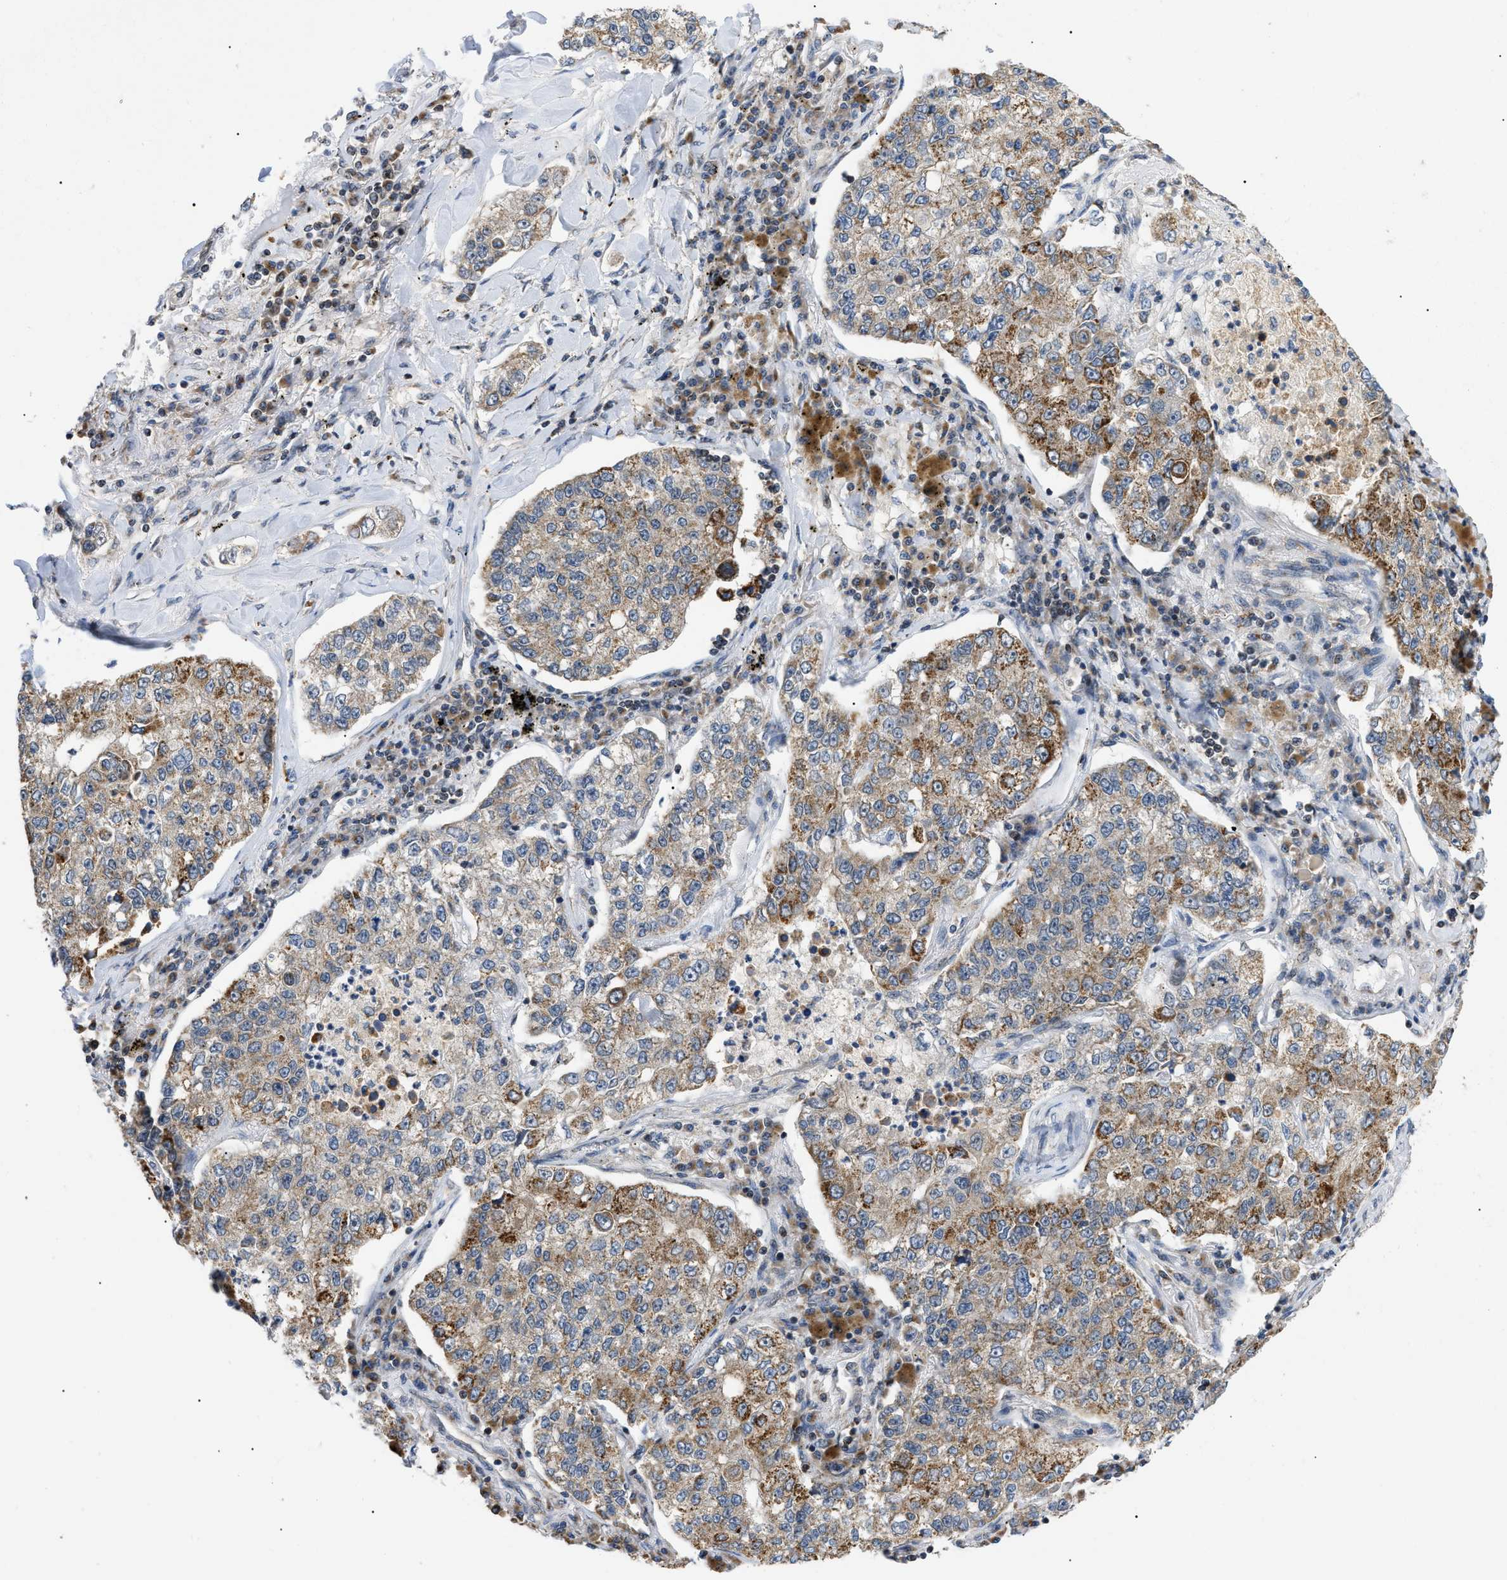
{"staining": {"intensity": "weak", "quantity": ">75%", "location": "cytoplasmic/membranous"}, "tissue": "lung cancer", "cell_type": "Tumor cells", "image_type": "cancer", "snomed": [{"axis": "morphology", "description": "Adenocarcinoma, NOS"}, {"axis": "topography", "description": "Lung"}], "caption": "A low amount of weak cytoplasmic/membranous expression is present in approximately >75% of tumor cells in lung adenocarcinoma tissue. Immunohistochemistry (ihc) stains the protein of interest in brown and the nuclei are stained blue.", "gene": "ZBTB11", "patient": {"sex": "male", "age": 49}}